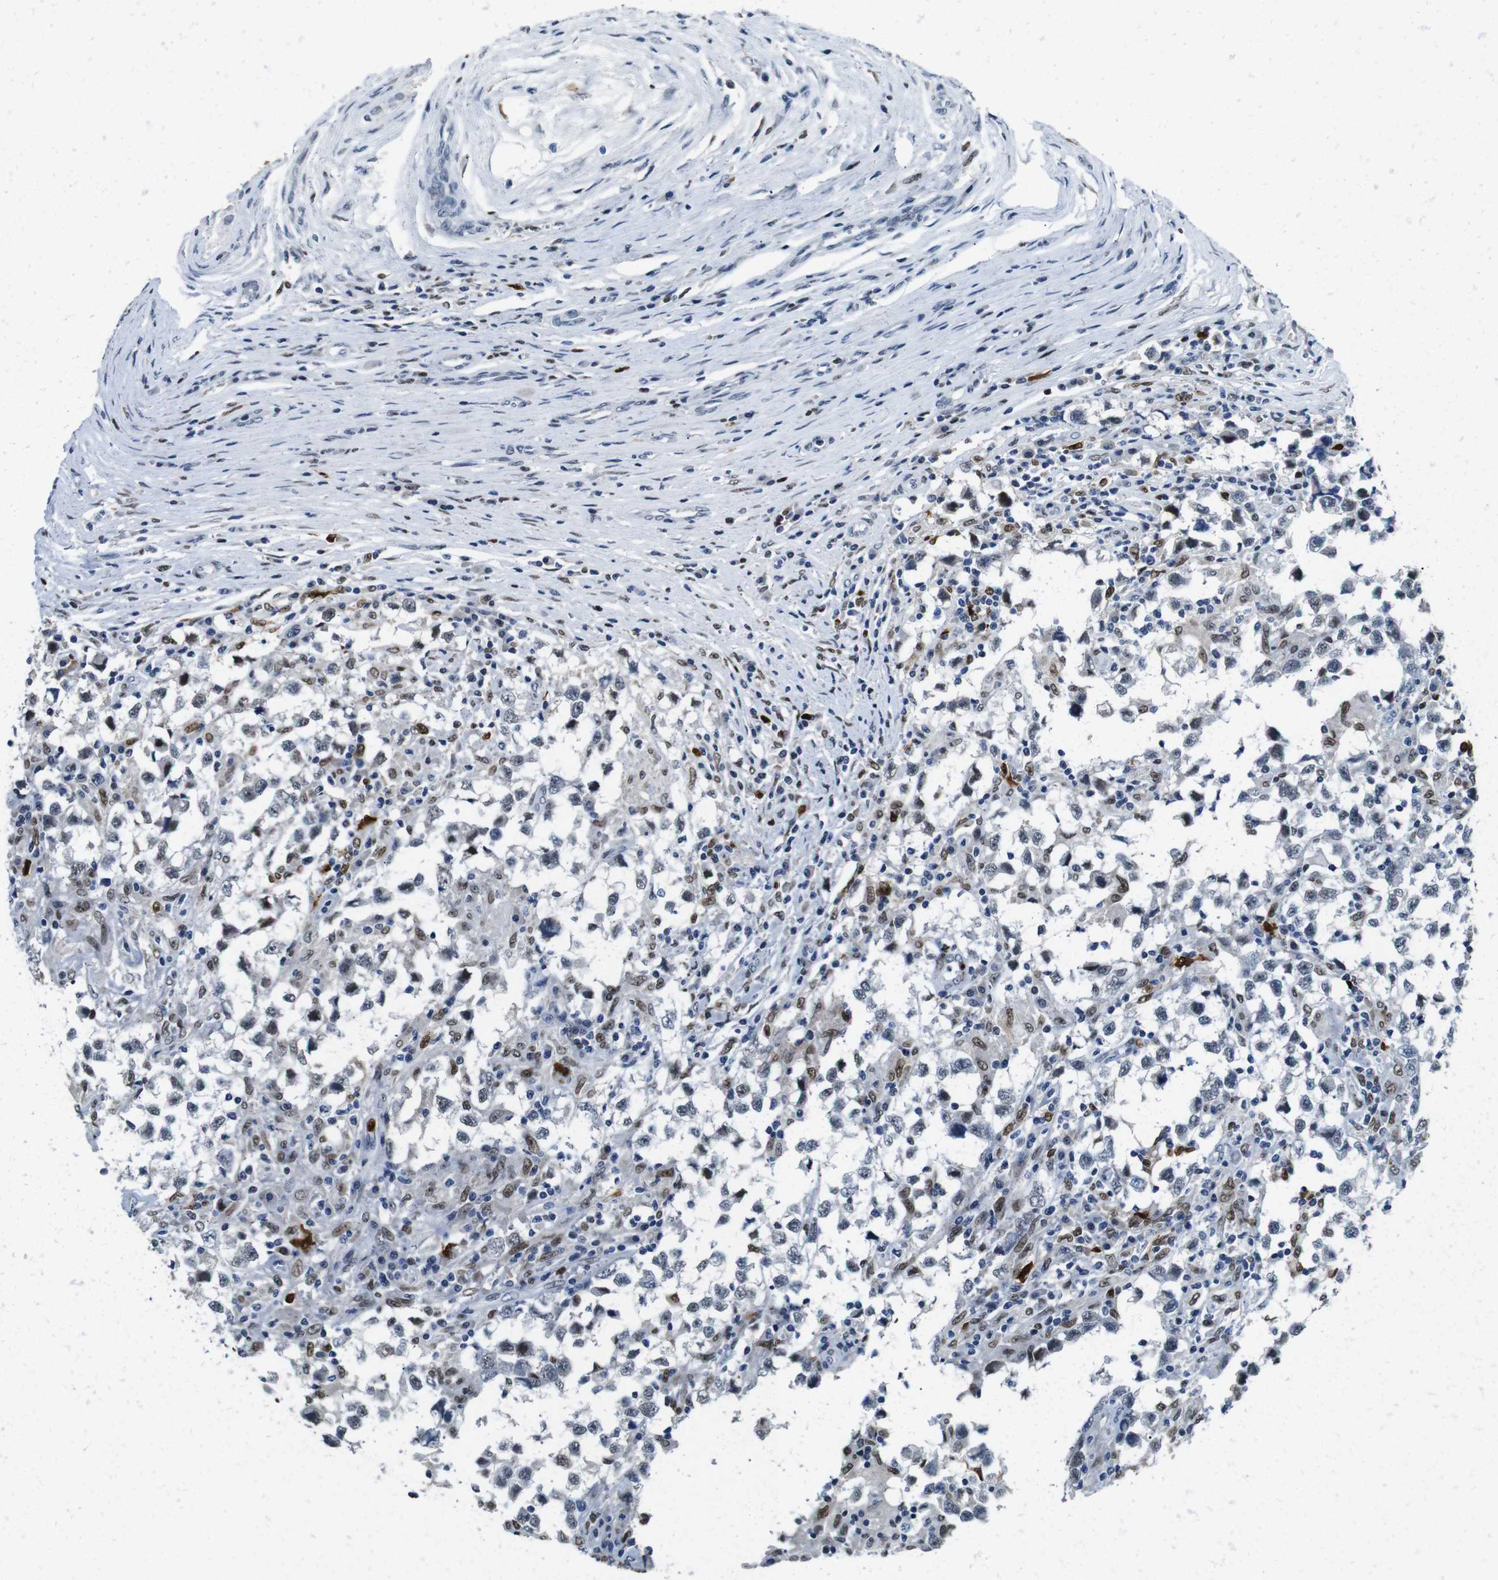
{"staining": {"intensity": "negative", "quantity": "none", "location": "none"}, "tissue": "testis cancer", "cell_type": "Tumor cells", "image_type": "cancer", "snomed": [{"axis": "morphology", "description": "Carcinoma, Embryonal, NOS"}, {"axis": "topography", "description": "Testis"}], "caption": "IHC micrograph of human testis embryonal carcinoma stained for a protein (brown), which exhibits no expression in tumor cells.", "gene": "IRF8", "patient": {"sex": "male", "age": 21}}